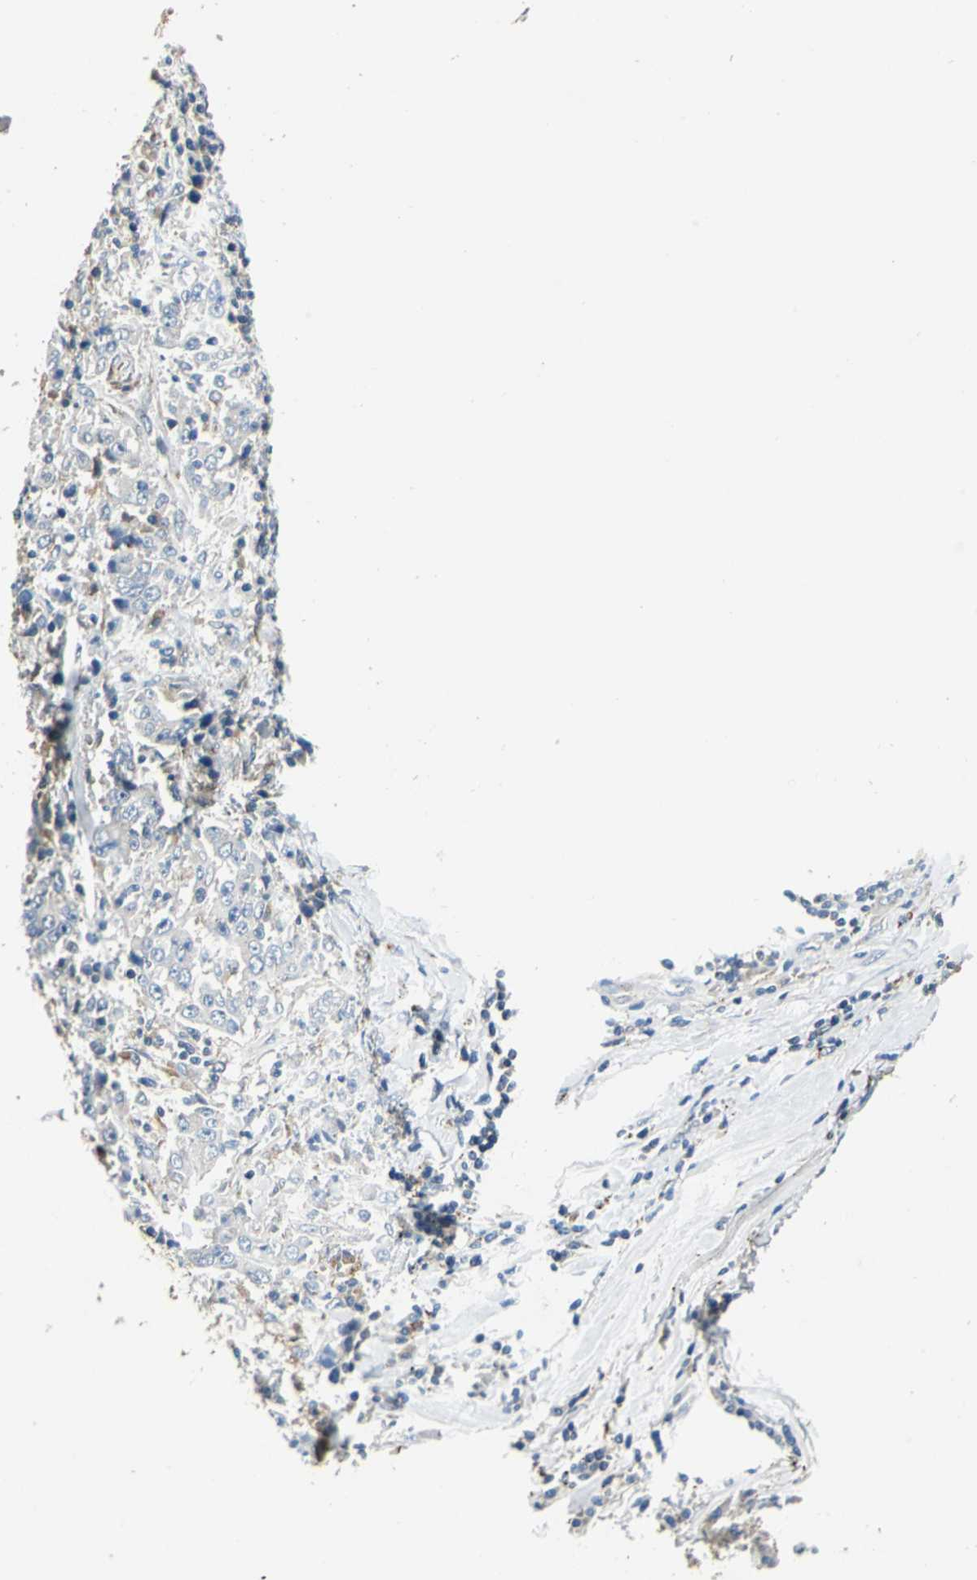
{"staining": {"intensity": "weak", "quantity": "<25%", "location": "cytoplasmic/membranous"}, "tissue": "stomach cancer", "cell_type": "Tumor cells", "image_type": "cancer", "snomed": [{"axis": "morphology", "description": "Normal tissue, NOS"}, {"axis": "morphology", "description": "Adenocarcinoma, NOS"}, {"axis": "topography", "description": "Stomach, upper"}, {"axis": "topography", "description": "Stomach"}], "caption": "Immunohistochemistry histopathology image of neoplastic tissue: human adenocarcinoma (stomach) stained with DAB shows no significant protein staining in tumor cells.", "gene": "NIT1", "patient": {"sex": "male", "age": 59}}